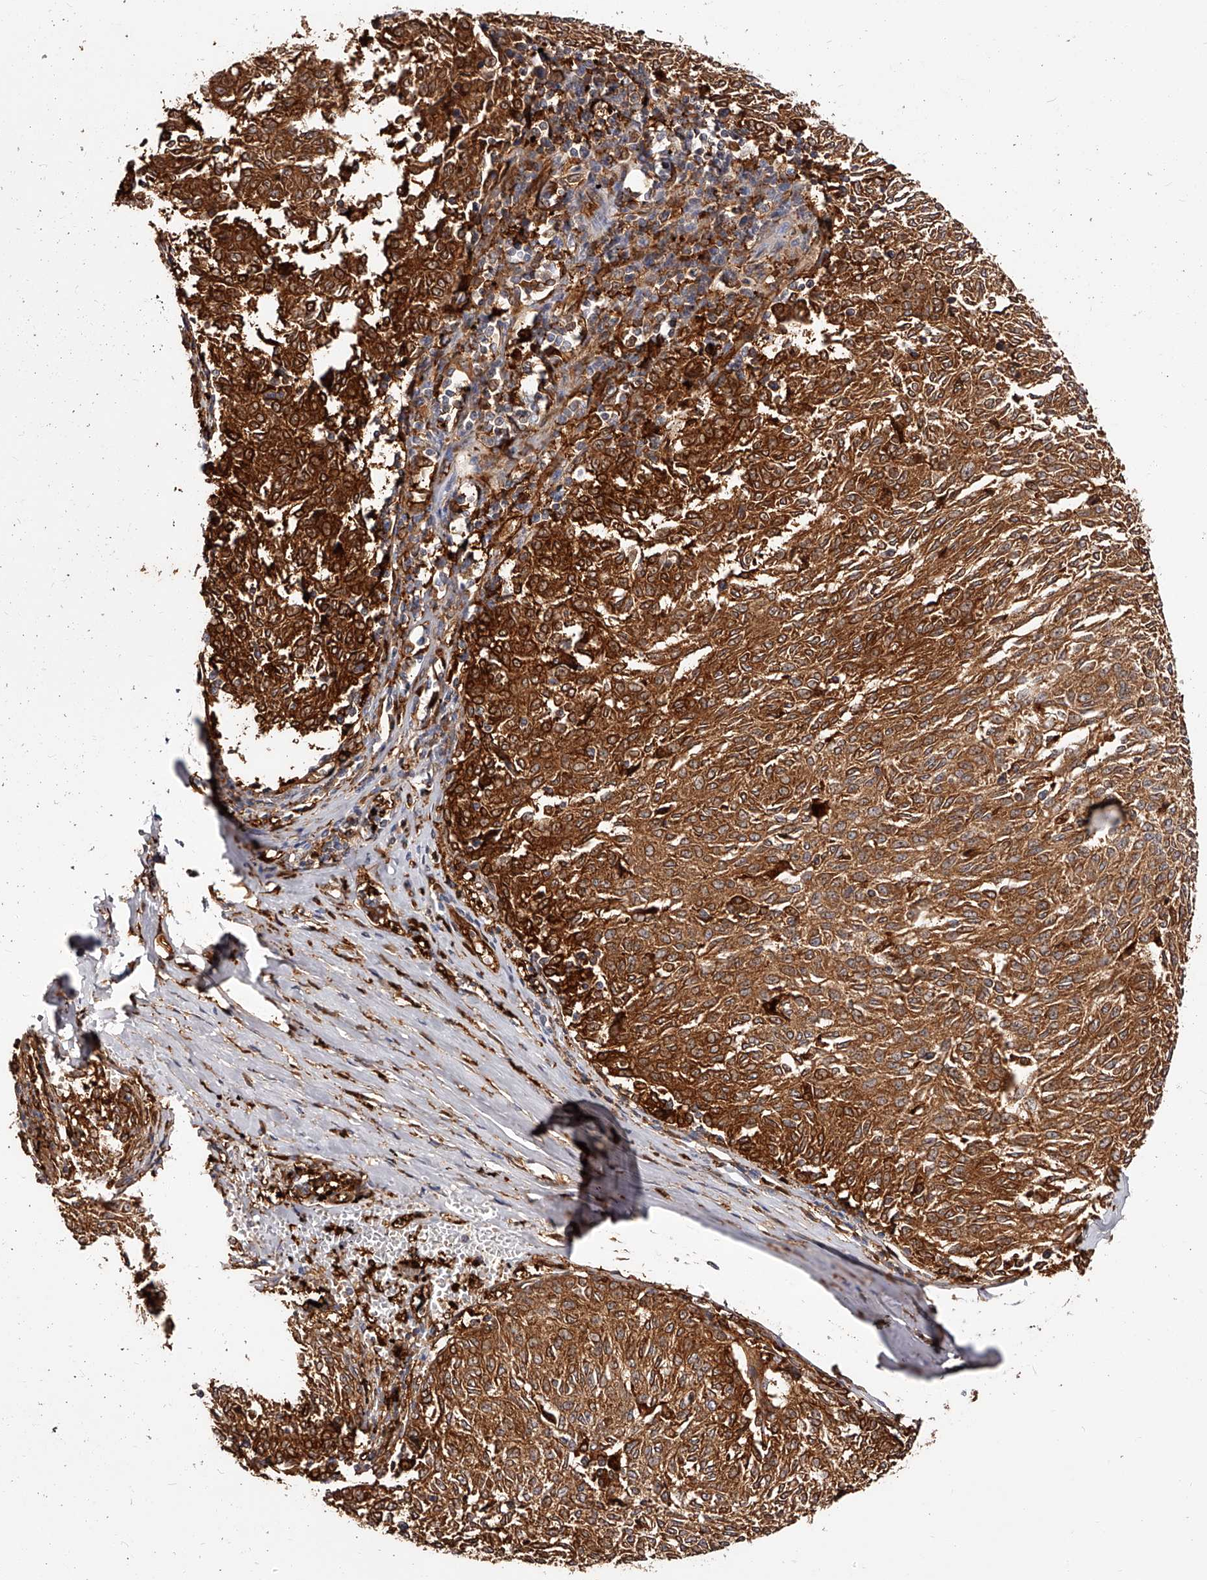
{"staining": {"intensity": "moderate", "quantity": ">75%", "location": "cytoplasmic/membranous"}, "tissue": "melanoma", "cell_type": "Tumor cells", "image_type": "cancer", "snomed": [{"axis": "morphology", "description": "Malignant melanoma, NOS"}, {"axis": "topography", "description": "Skin"}], "caption": "Immunohistochemistry histopathology image of neoplastic tissue: malignant melanoma stained using immunohistochemistry exhibits medium levels of moderate protein expression localized specifically in the cytoplasmic/membranous of tumor cells, appearing as a cytoplasmic/membranous brown color.", "gene": "LAP3", "patient": {"sex": "female", "age": 72}}